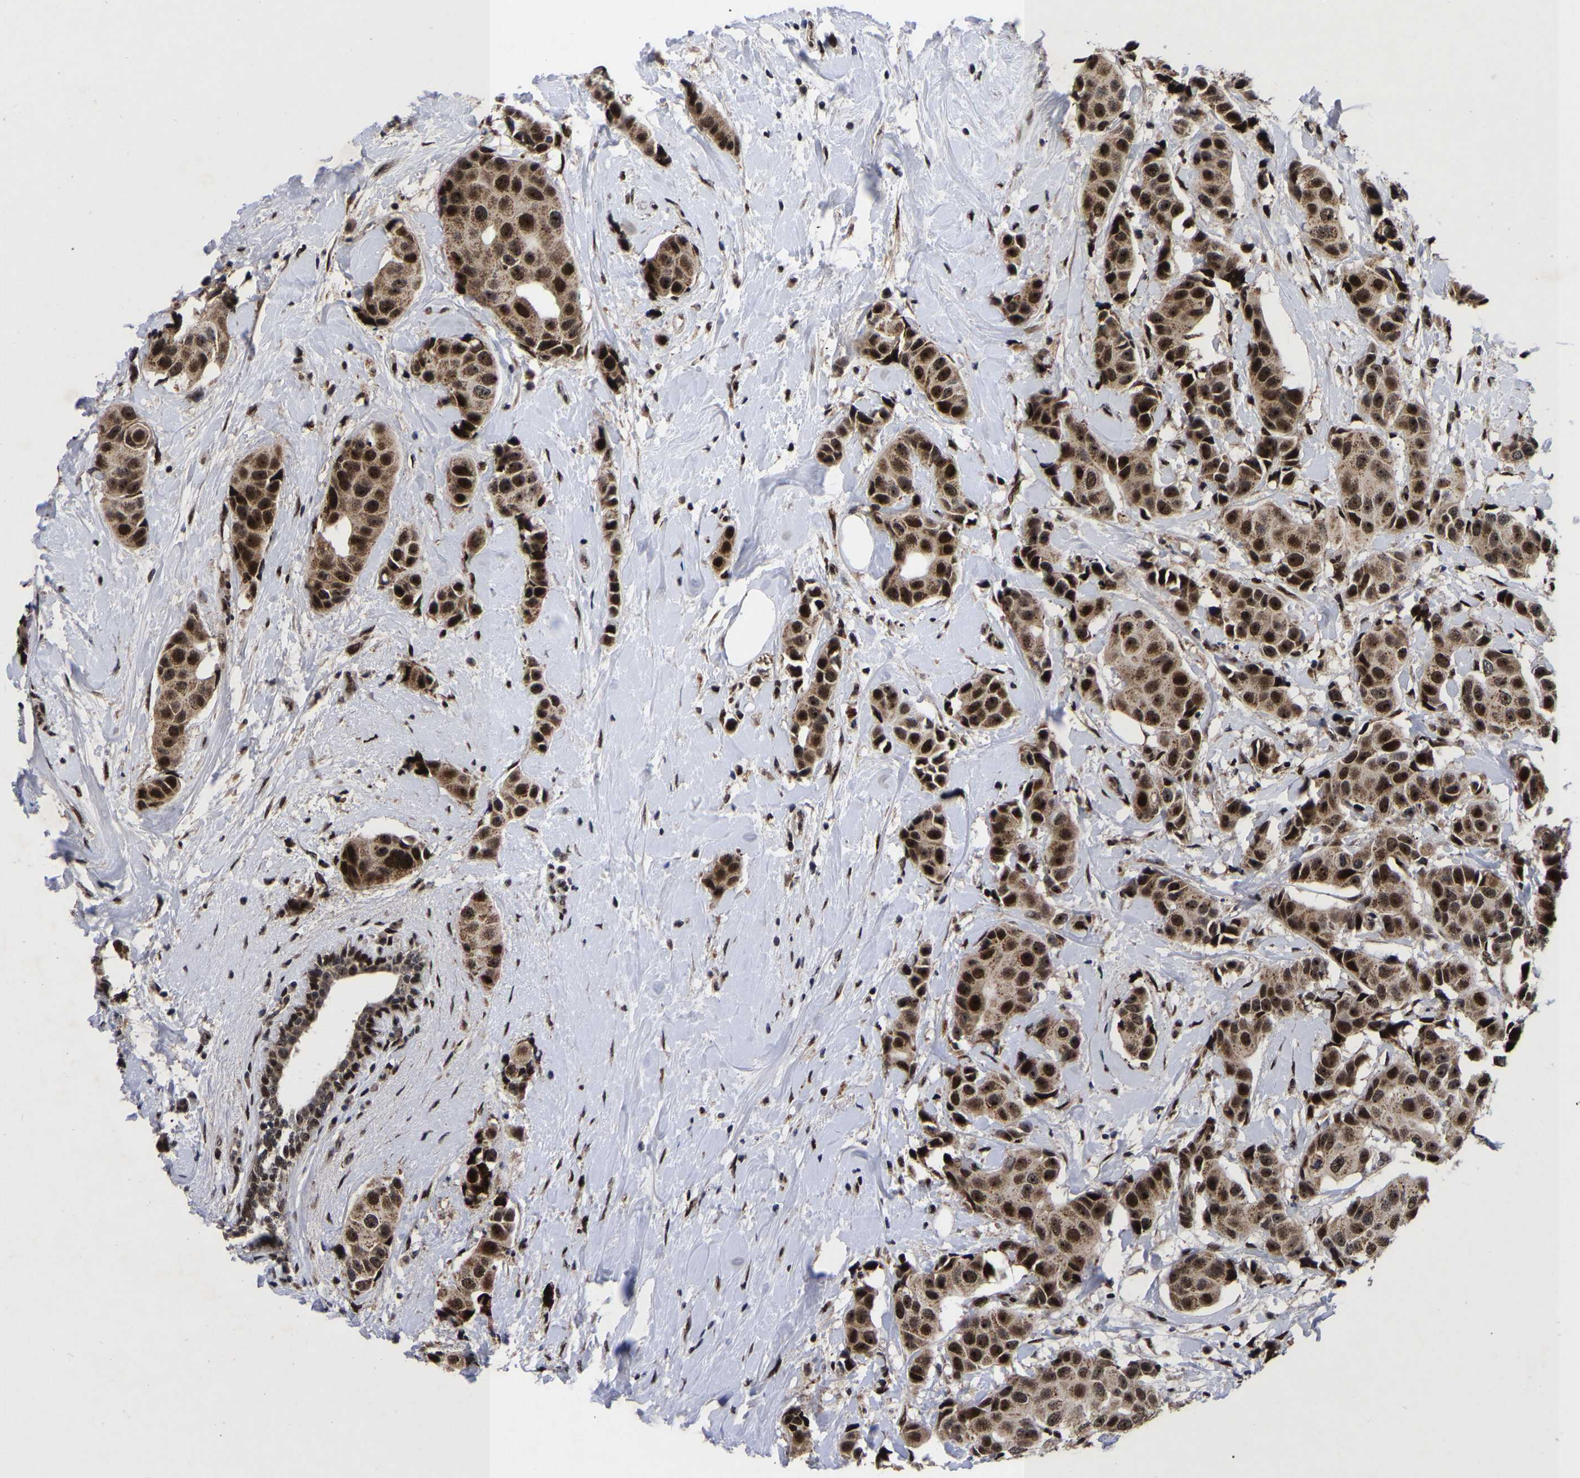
{"staining": {"intensity": "strong", "quantity": ">75%", "location": "cytoplasmic/membranous,nuclear"}, "tissue": "breast cancer", "cell_type": "Tumor cells", "image_type": "cancer", "snomed": [{"axis": "morphology", "description": "Normal tissue, NOS"}, {"axis": "morphology", "description": "Duct carcinoma"}, {"axis": "topography", "description": "Breast"}], "caption": "DAB immunohistochemical staining of breast cancer (intraductal carcinoma) shows strong cytoplasmic/membranous and nuclear protein expression in about >75% of tumor cells. The protein of interest is shown in brown color, while the nuclei are stained blue.", "gene": "JUNB", "patient": {"sex": "female", "age": 39}}